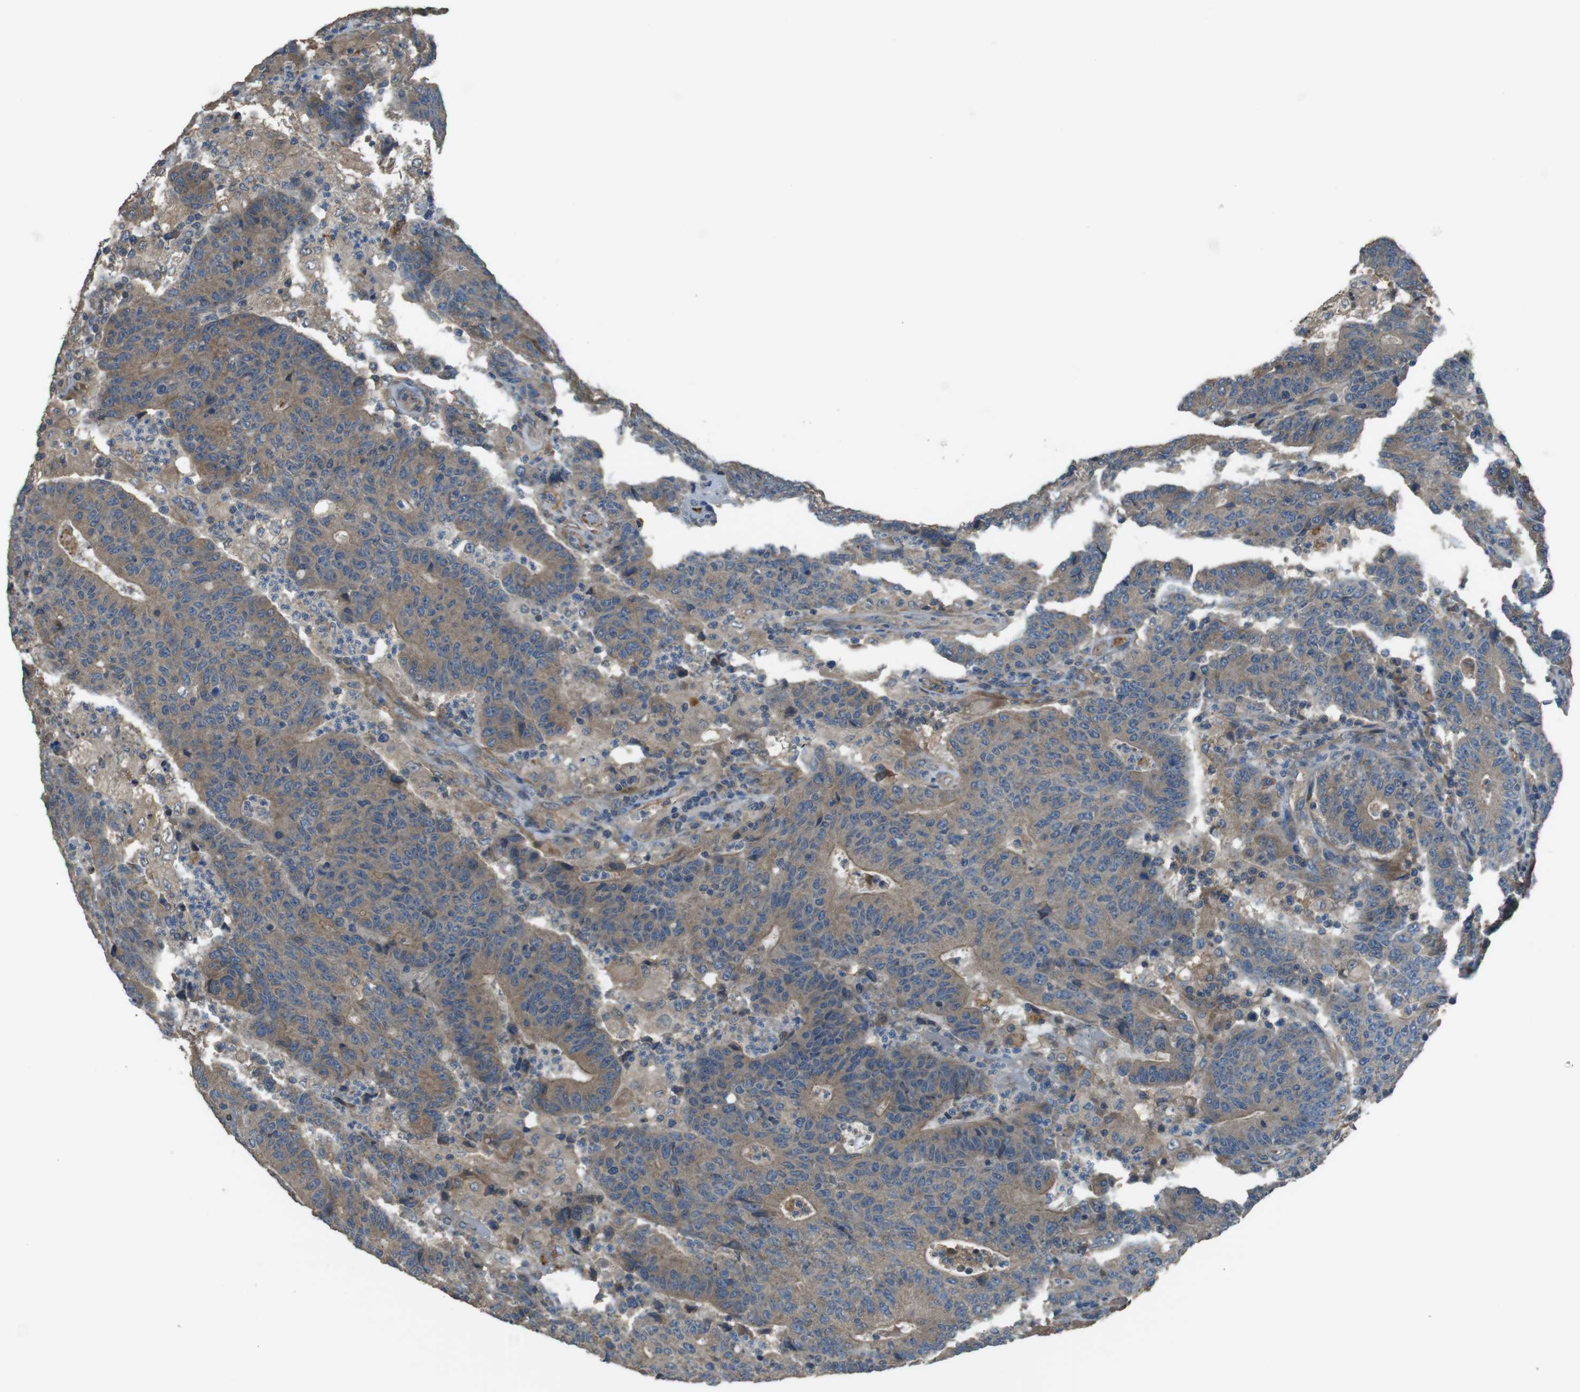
{"staining": {"intensity": "moderate", "quantity": ">75%", "location": "cytoplasmic/membranous"}, "tissue": "colorectal cancer", "cell_type": "Tumor cells", "image_type": "cancer", "snomed": [{"axis": "morphology", "description": "Normal tissue, NOS"}, {"axis": "morphology", "description": "Adenocarcinoma, NOS"}, {"axis": "topography", "description": "Colon"}], "caption": "A brown stain labels moderate cytoplasmic/membranous positivity of a protein in adenocarcinoma (colorectal) tumor cells.", "gene": "FUT2", "patient": {"sex": "female", "age": 75}}